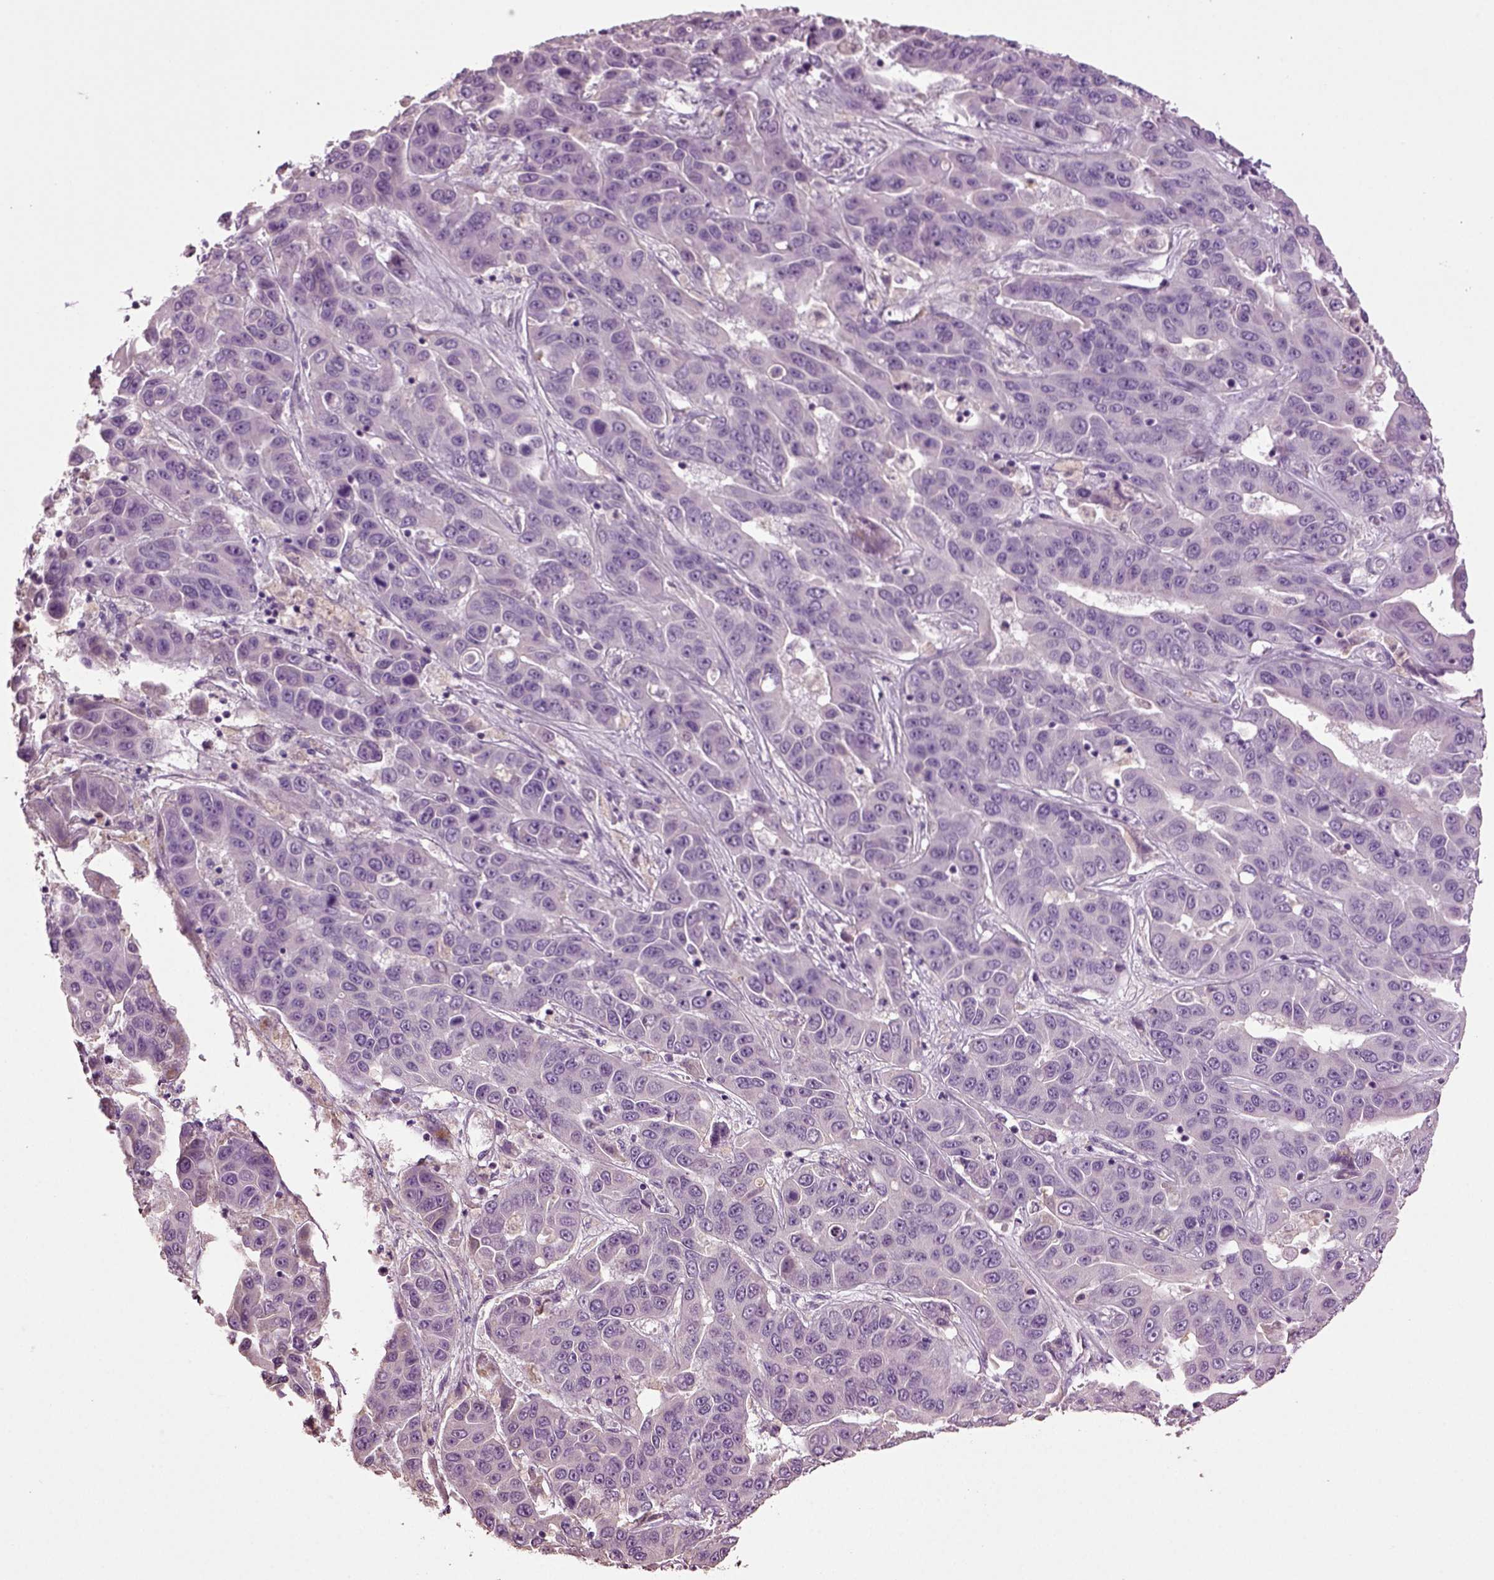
{"staining": {"intensity": "negative", "quantity": "none", "location": "none"}, "tissue": "liver cancer", "cell_type": "Tumor cells", "image_type": "cancer", "snomed": [{"axis": "morphology", "description": "Cholangiocarcinoma"}, {"axis": "topography", "description": "Liver"}], "caption": "Tumor cells show no significant protein expression in liver cholangiocarcinoma. Brightfield microscopy of immunohistochemistry stained with DAB (brown) and hematoxylin (blue), captured at high magnification.", "gene": "DEFB118", "patient": {"sex": "female", "age": 52}}